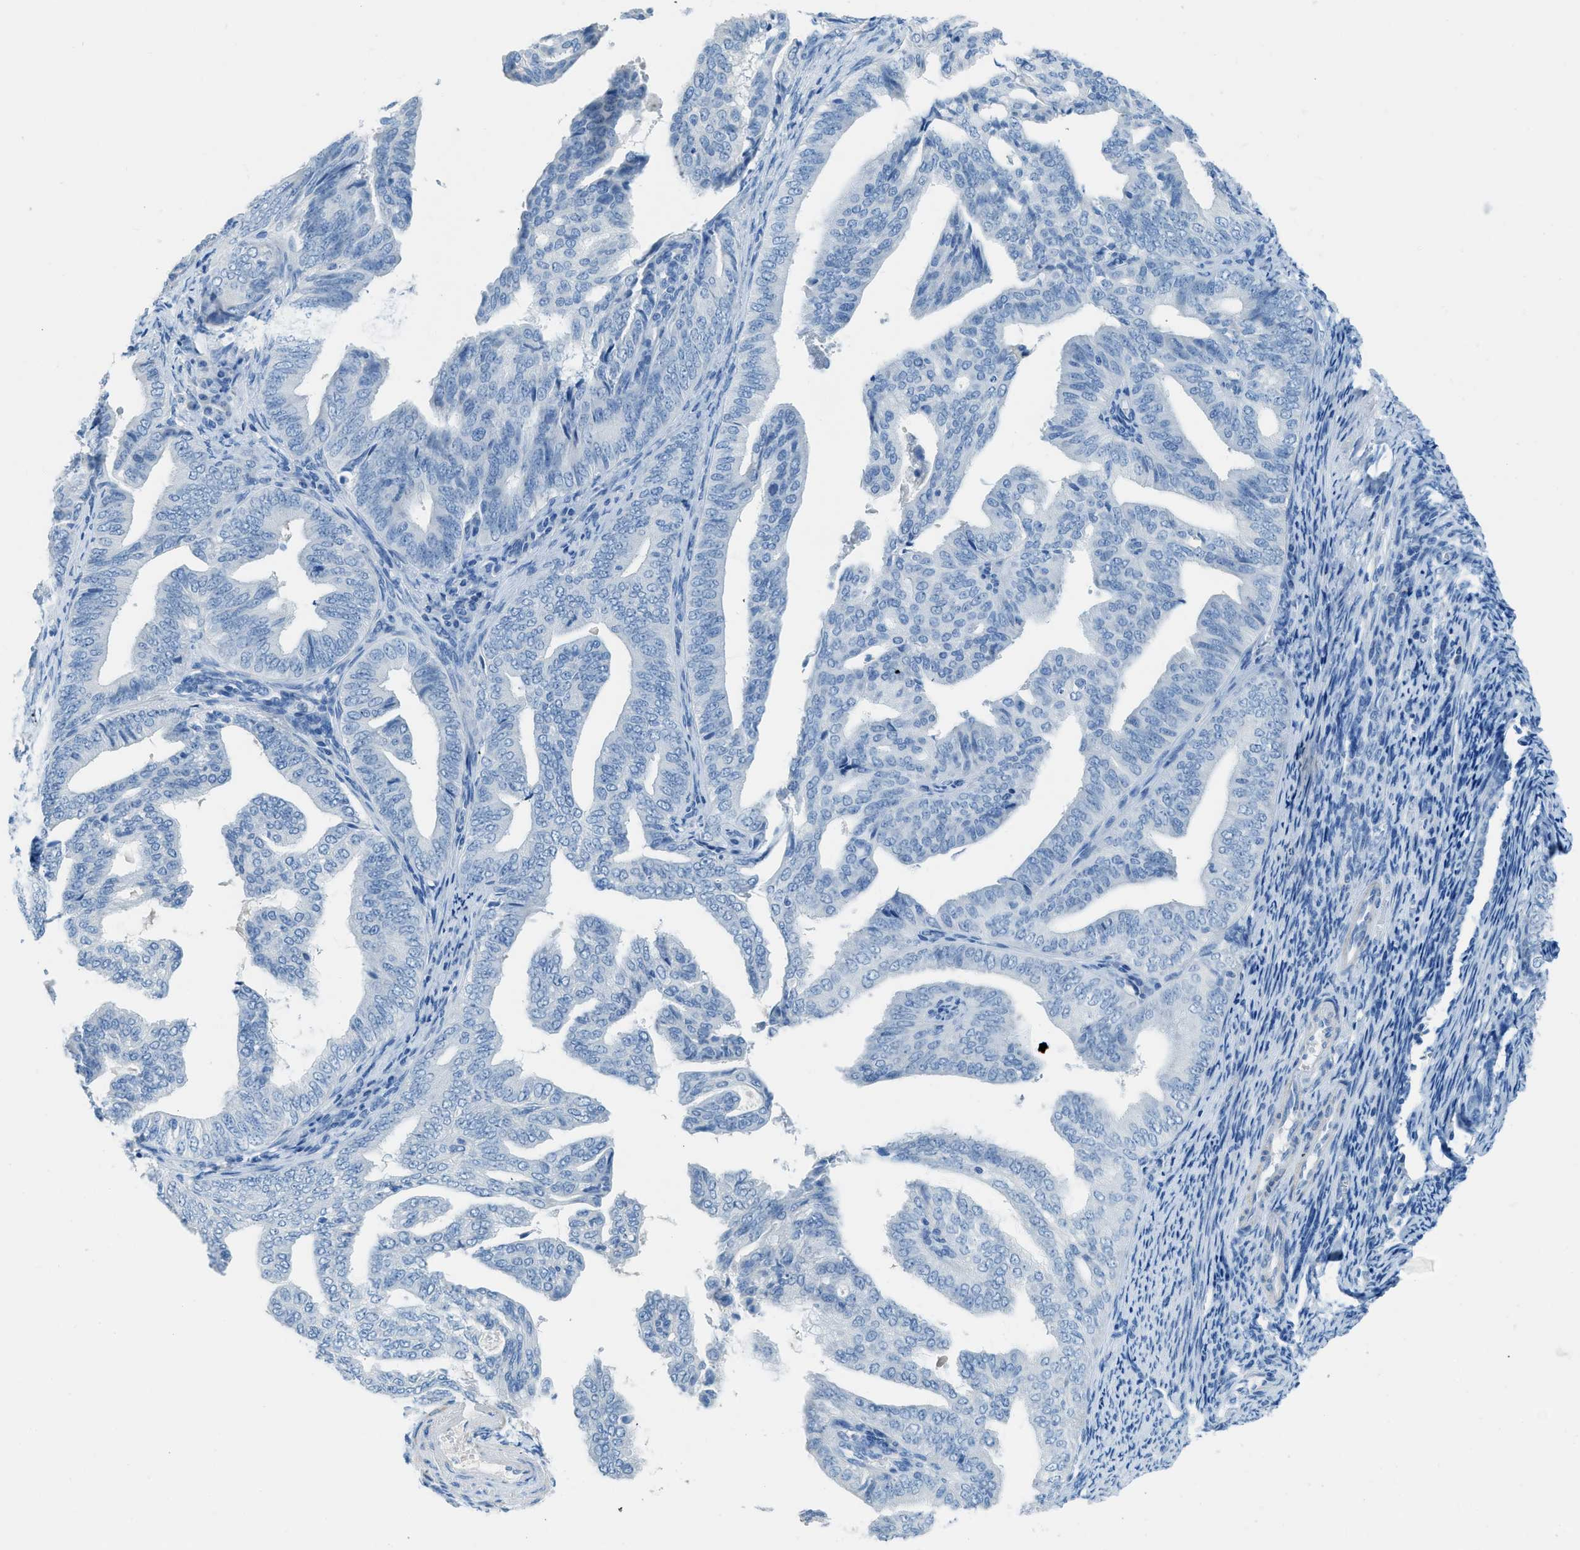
{"staining": {"intensity": "negative", "quantity": "none", "location": "none"}, "tissue": "endometrial cancer", "cell_type": "Tumor cells", "image_type": "cancer", "snomed": [{"axis": "morphology", "description": "Adenocarcinoma, NOS"}, {"axis": "topography", "description": "Endometrium"}], "caption": "Immunohistochemical staining of endometrial cancer (adenocarcinoma) displays no significant staining in tumor cells. Nuclei are stained in blue.", "gene": "ACAN", "patient": {"sex": "female", "age": 58}}